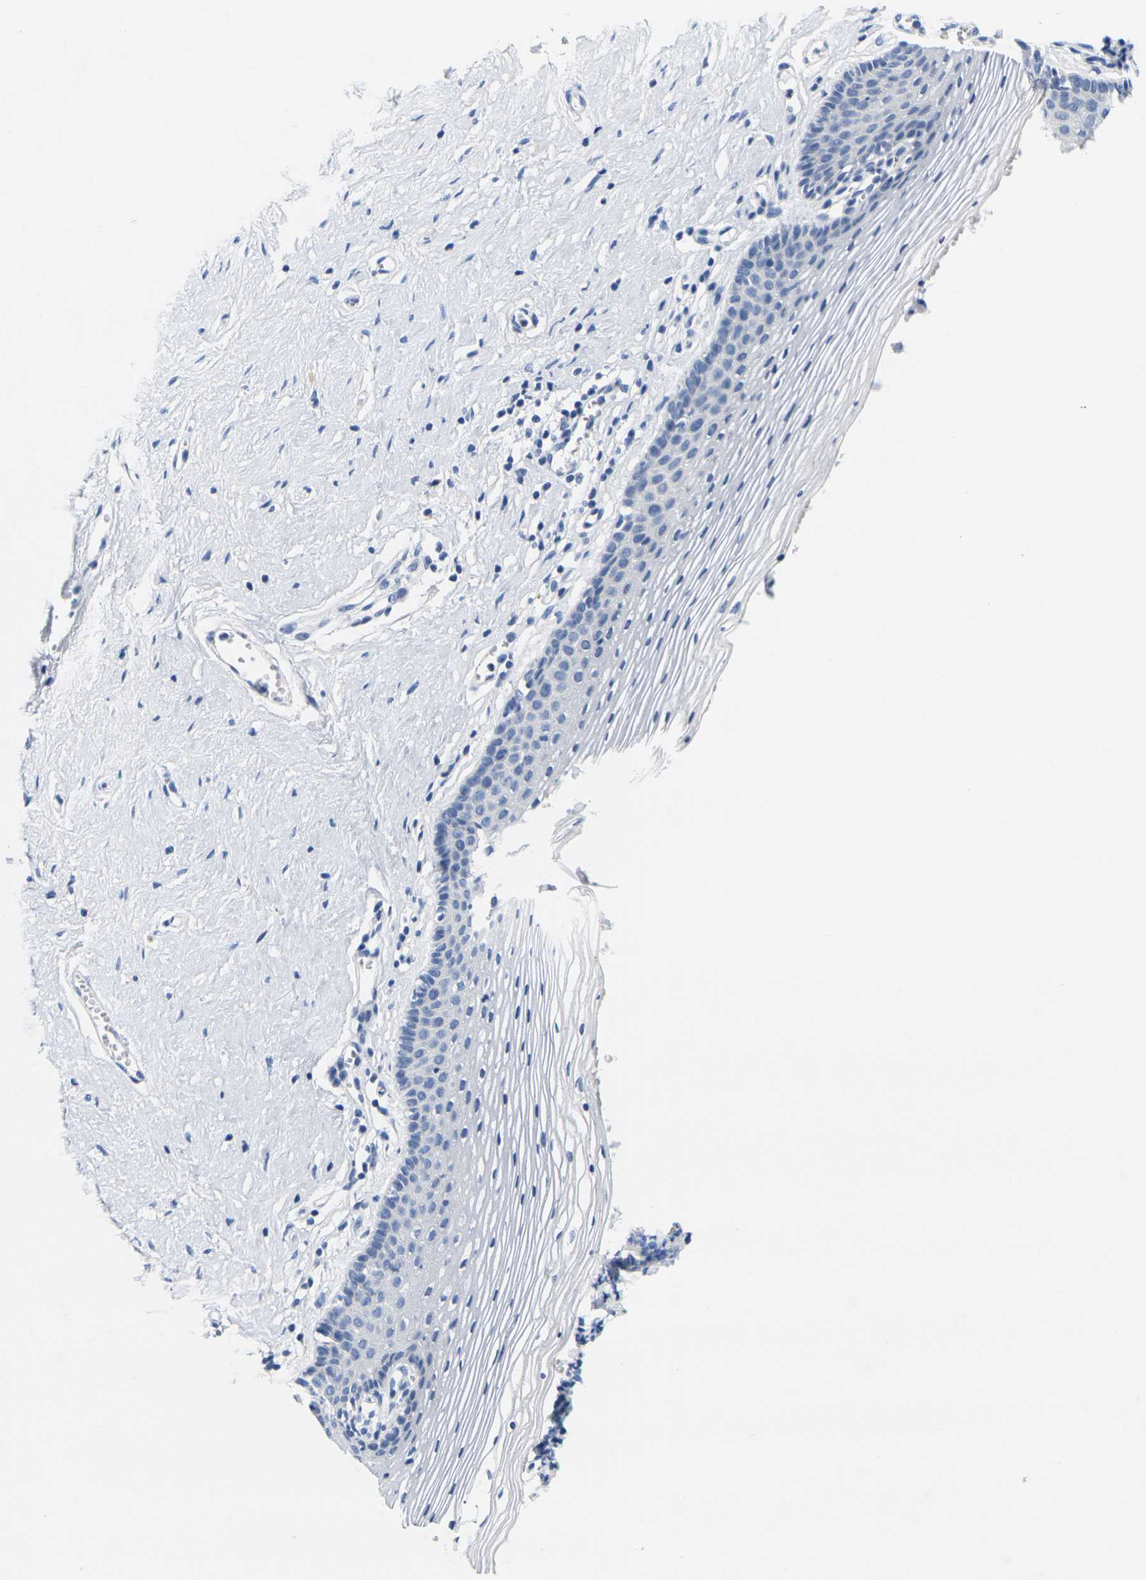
{"staining": {"intensity": "negative", "quantity": "none", "location": "none"}, "tissue": "vagina", "cell_type": "Squamous epithelial cells", "image_type": "normal", "snomed": [{"axis": "morphology", "description": "Normal tissue, NOS"}, {"axis": "topography", "description": "Vagina"}], "caption": "Vagina stained for a protein using immunohistochemistry (IHC) shows no staining squamous epithelial cells.", "gene": "NOCT", "patient": {"sex": "female", "age": 32}}